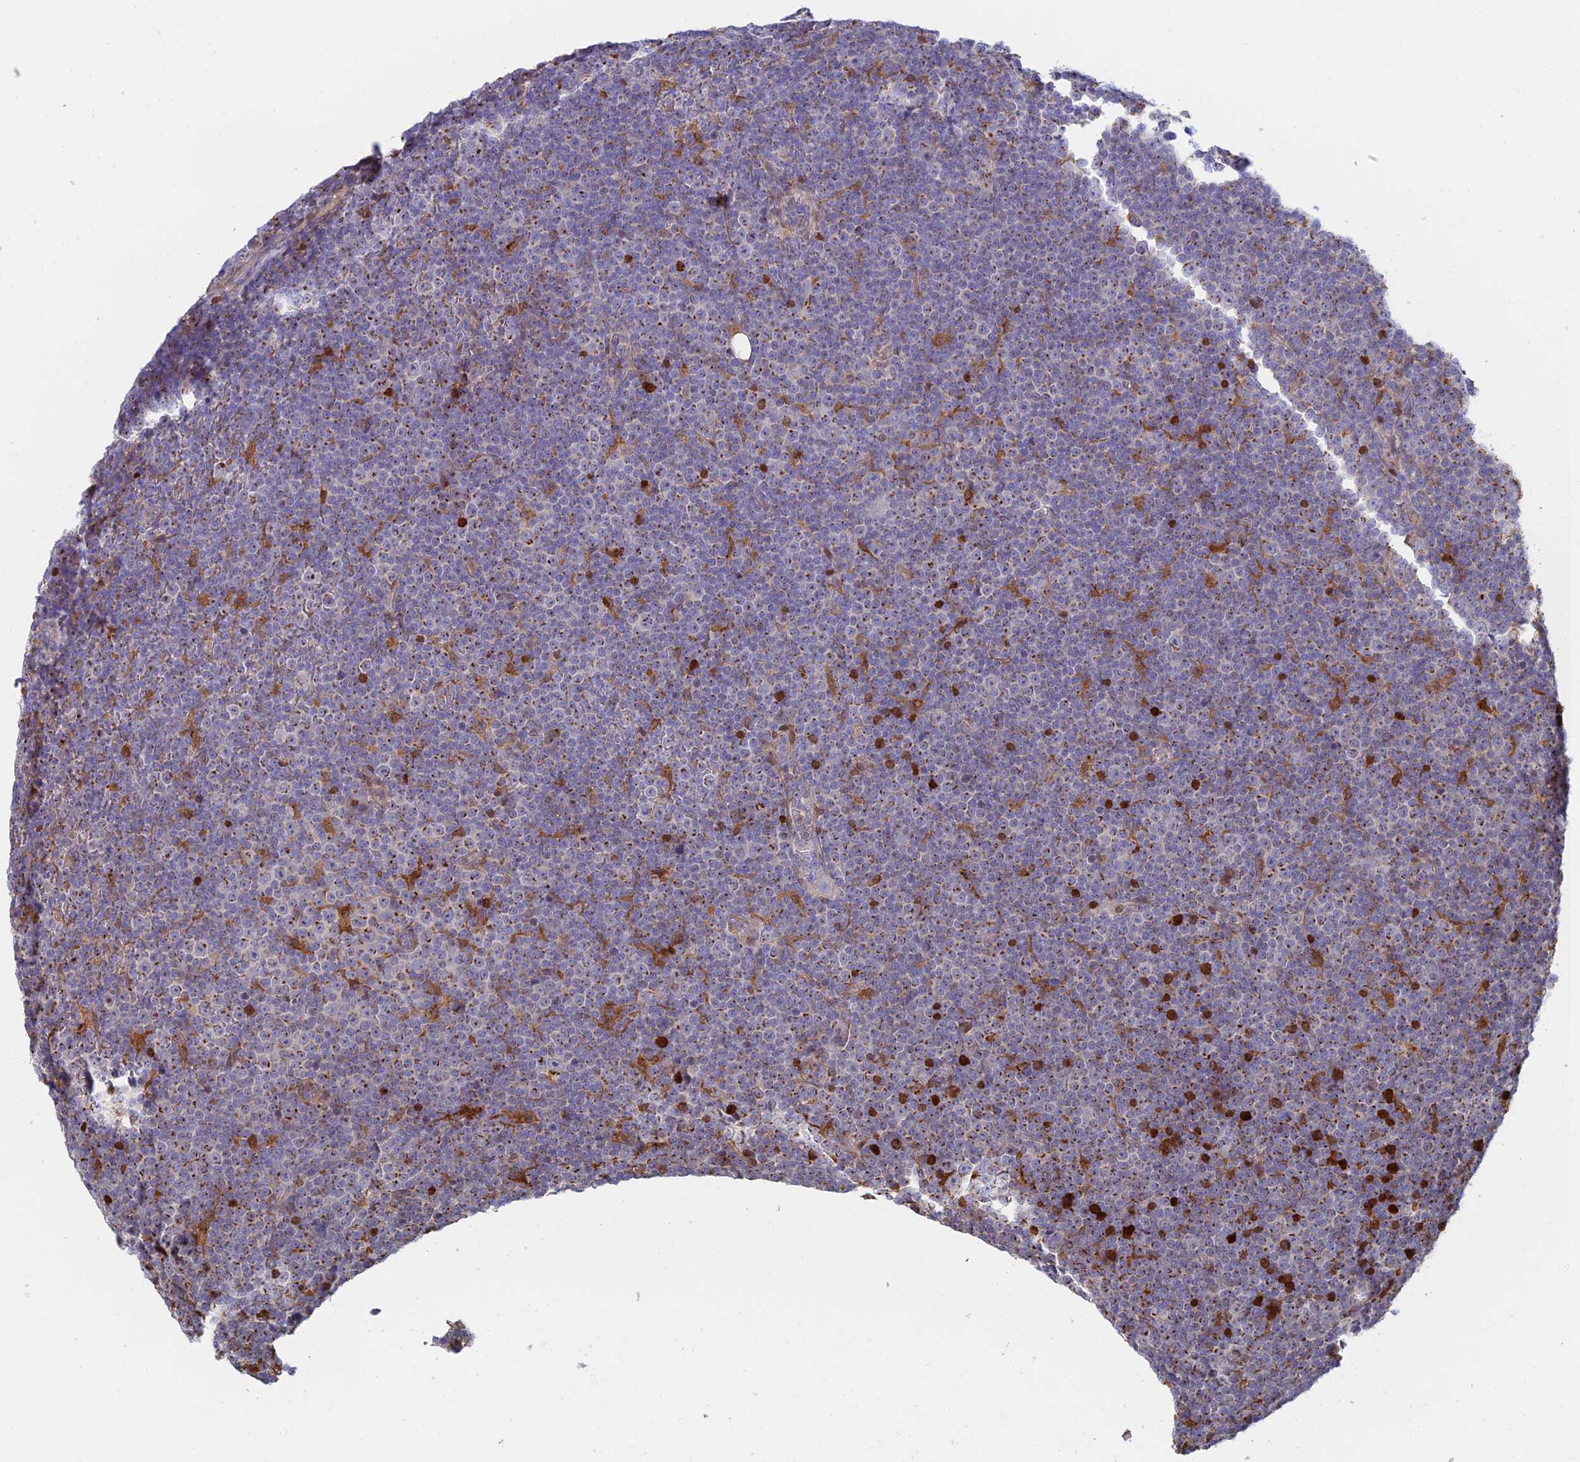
{"staining": {"intensity": "moderate", "quantity": "25%-75%", "location": "cytoplasmic/membranous"}, "tissue": "lymphoma", "cell_type": "Tumor cells", "image_type": "cancer", "snomed": [{"axis": "morphology", "description": "Malignant lymphoma, non-Hodgkin's type, Low grade"}, {"axis": "topography", "description": "Lymph node"}], "caption": "There is medium levels of moderate cytoplasmic/membranous positivity in tumor cells of malignant lymphoma, non-Hodgkin's type (low-grade), as demonstrated by immunohistochemical staining (brown color).", "gene": "HS2ST1", "patient": {"sex": "female", "age": 67}}